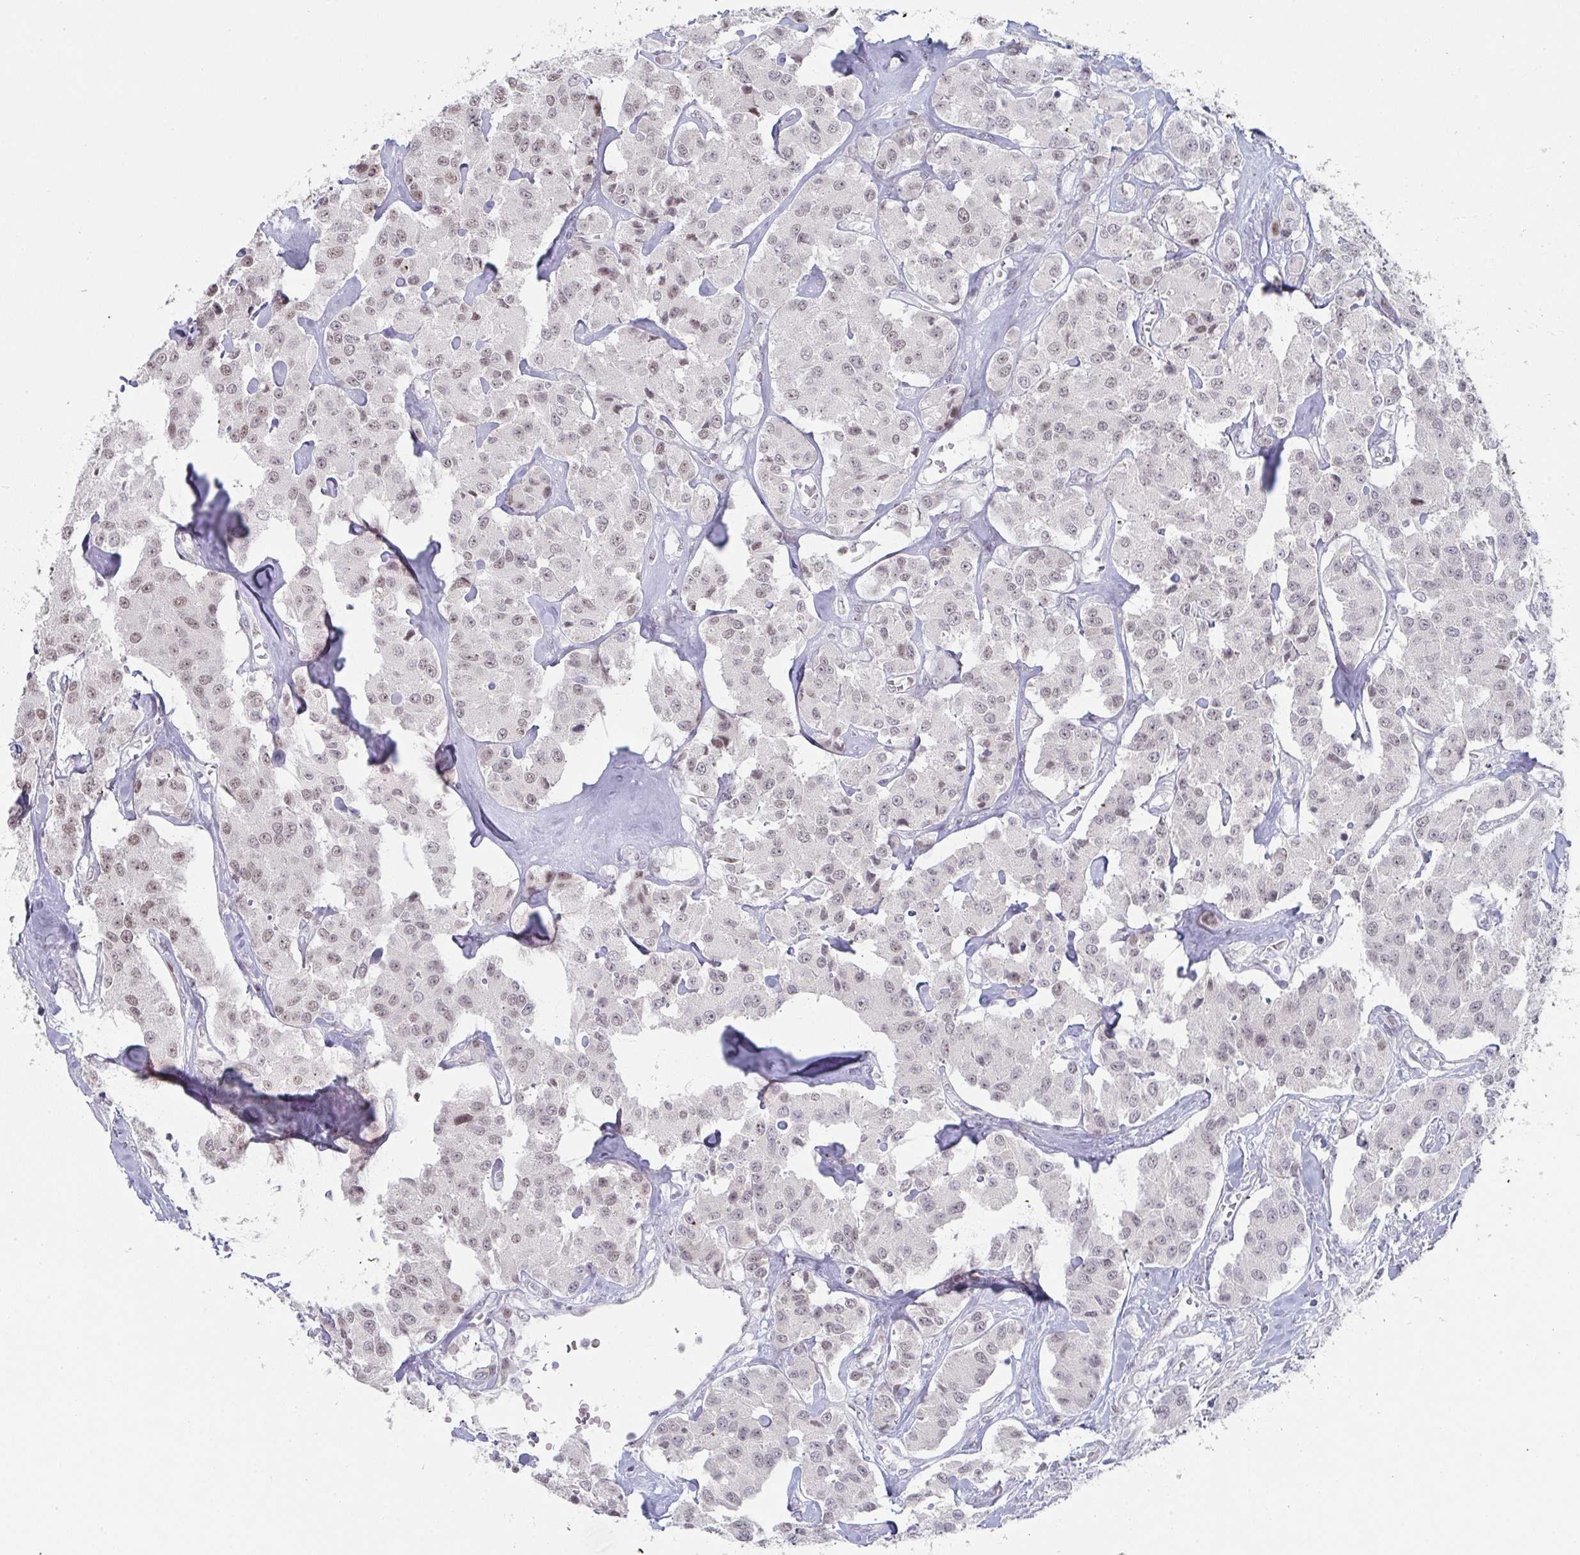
{"staining": {"intensity": "weak", "quantity": ">75%", "location": "nuclear"}, "tissue": "carcinoid", "cell_type": "Tumor cells", "image_type": "cancer", "snomed": [{"axis": "morphology", "description": "Carcinoid, malignant, NOS"}, {"axis": "topography", "description": "Pancreas"}], "caption": "Immunohistochemical staining of human carcinoid displays low levels of weak nuclear staining in approximately >75% of tumor cells.", "gene": "POU2AF2", "patient": {"sex": "male", "age": 41}}